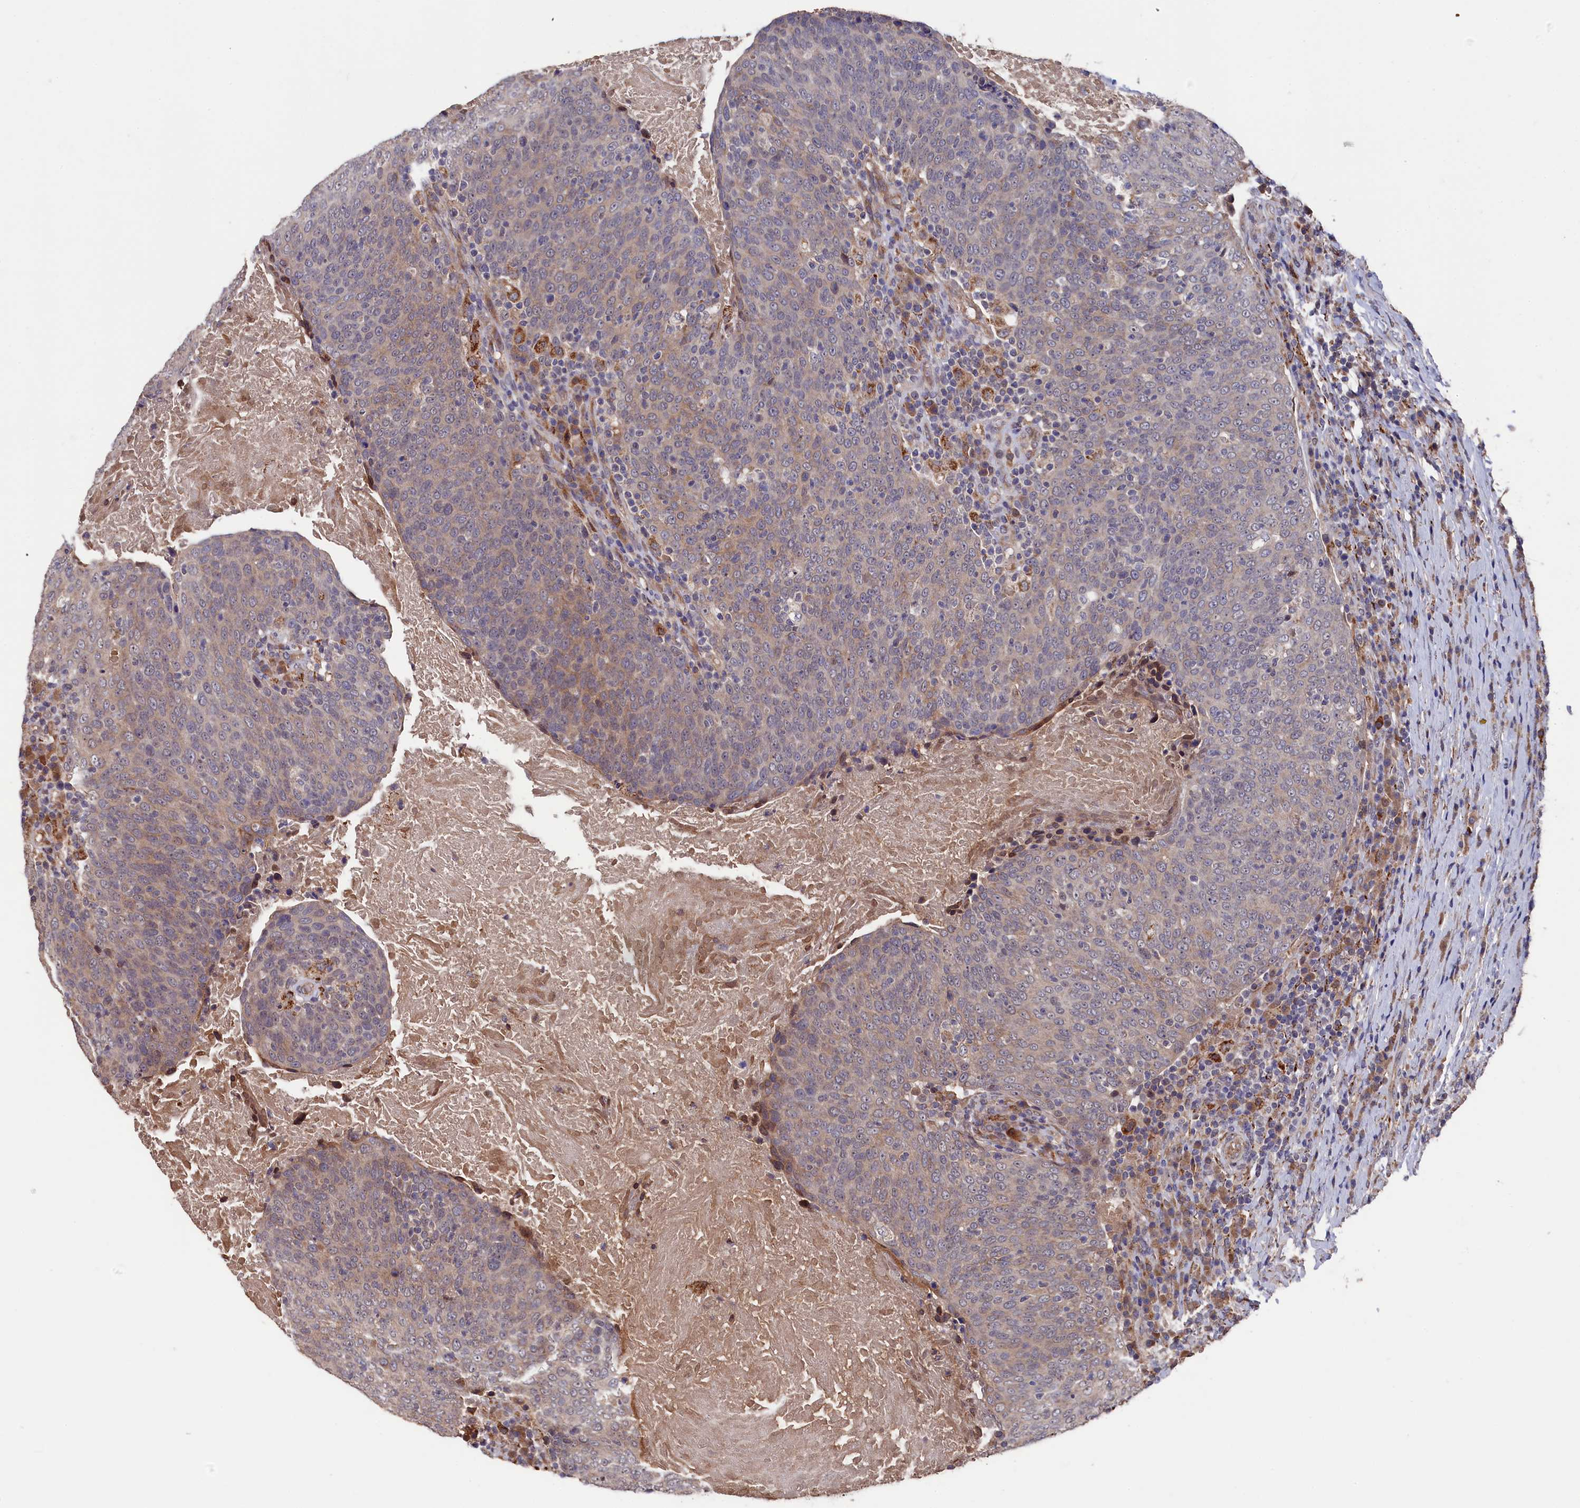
{"staining": {"intensity": "weak", "quantity": "25%-75%", "location": "cytoplasmic/membranous"}, "tissue": "head and neck cancer", "cell_type": "Tumor cells", "image_type": "cancer", "snomed": [{"axis": "morphology", "description": "Squamous cell carcinoma, NOS"}, {"axis": "morphology", "description": "Squamous cell carcinoma, metastatic, NOS"}, {"axis": "topography", "description": "Lymph node"}, {"axis": "topography", "description": "Head-Neck"}], "caption": "Approximately 25%-75% of tumor cells in metastatic squamous cell carcinoma (head and neck) exhibit weak cytoplasmic/membranous protein positivity as visualized by brown immunohistochemical staining.", "gene": "SLC12A4", "patient": {"sex": "male", "age": 62}}